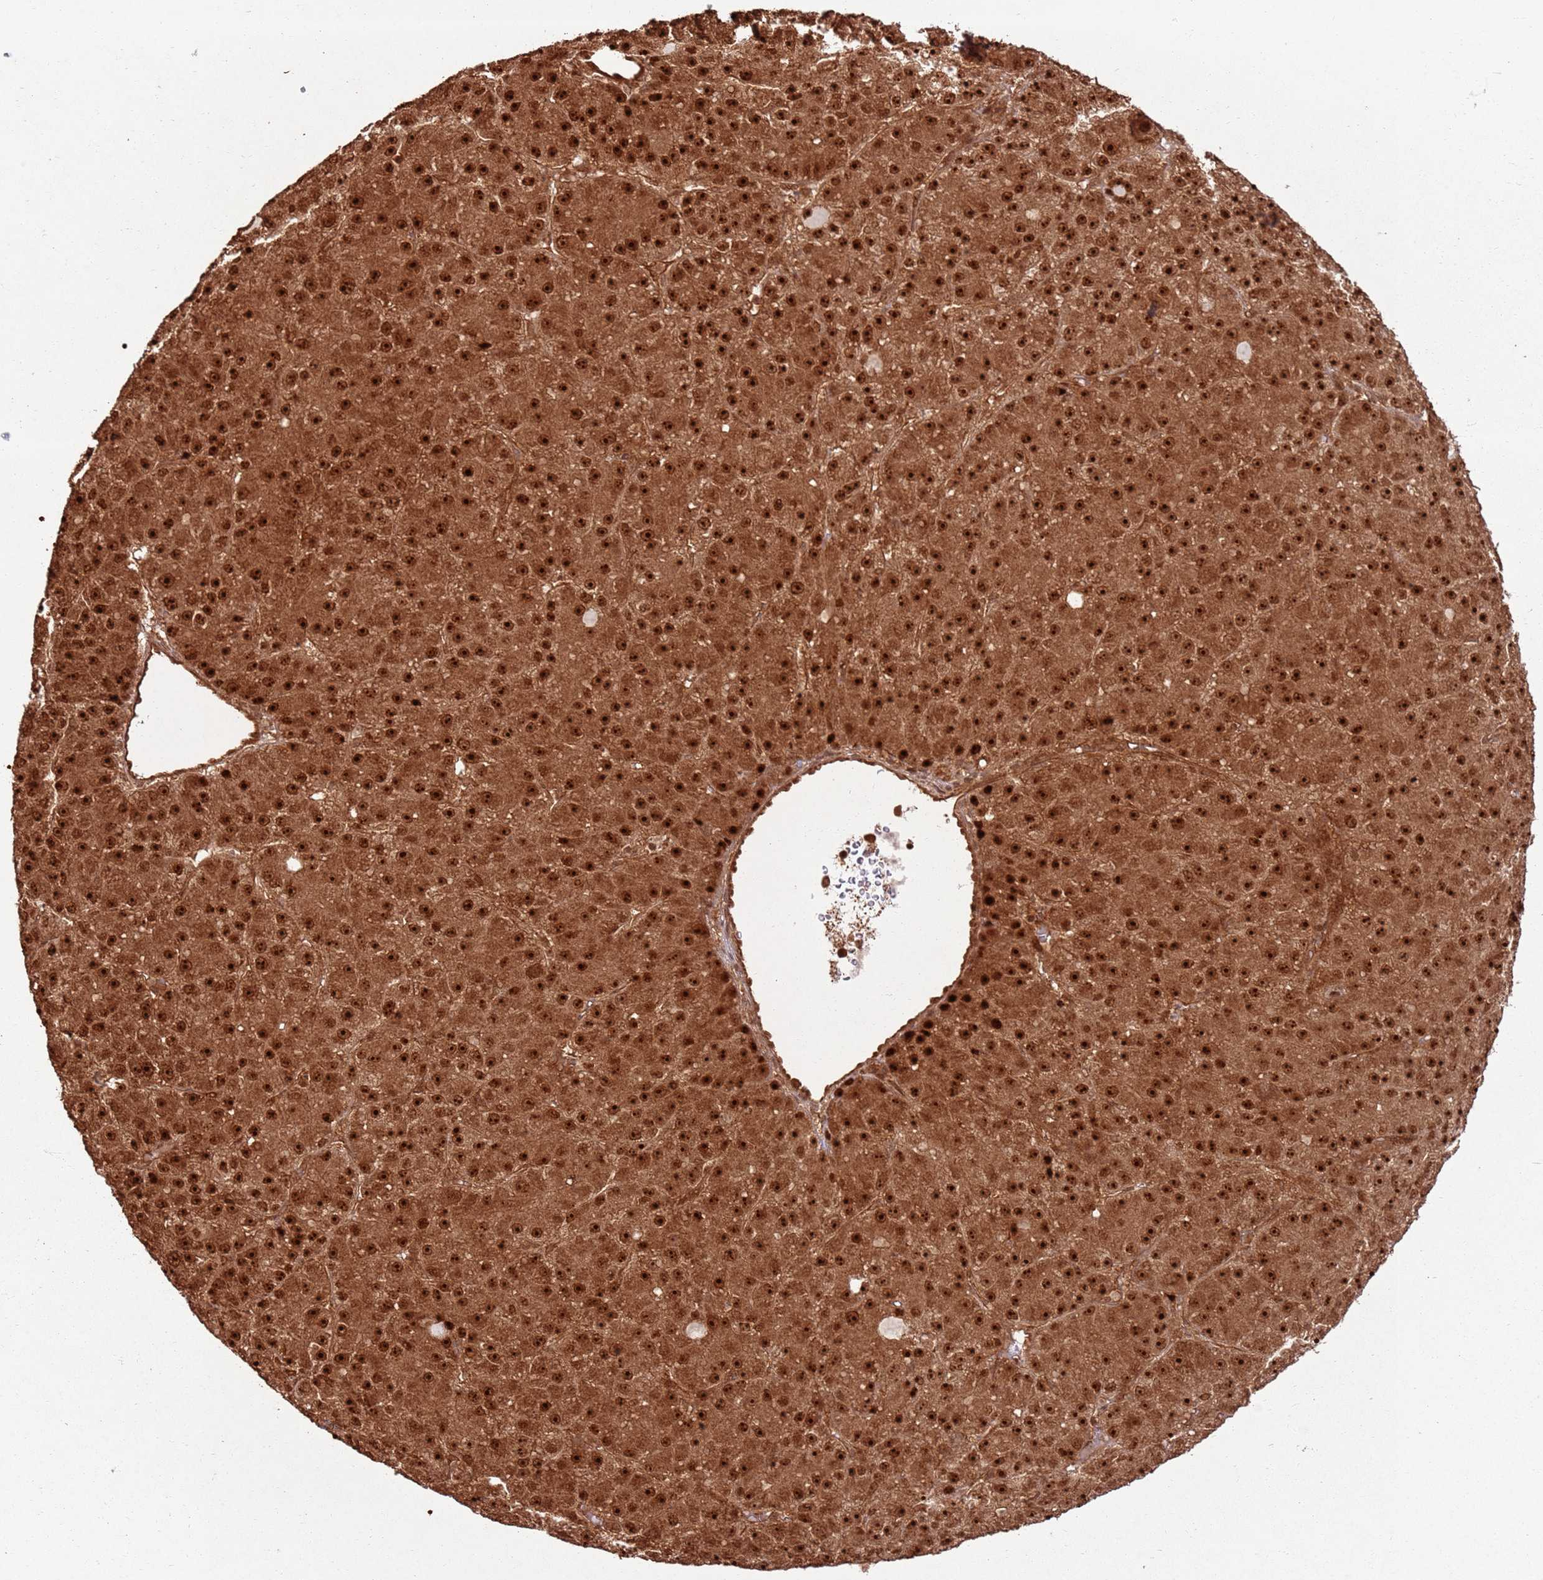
{"staining": {"intensity": "strong", "quantity": ">75%", "location": "cytoplasmic/membranous,nuclear"}, "tissue": "liver cancer", "cell_type": "Tumor cells", "image_type": "cancer", "snomed": [{"axis": "morphology", "description": "Carcinoma, Hepatocellular, NOS"}, {"axis": "topography", "description": "Liver"}], "caption": "Brown immunohistochemical staining in human liver hepatocellular carcinoma exhibits strong cytoplasmic/membranous and nuclear positivity in approximately >75% of tumor cells.", "gene": "TBC1D13", "patient": {"sex": "male", "age": 67}}